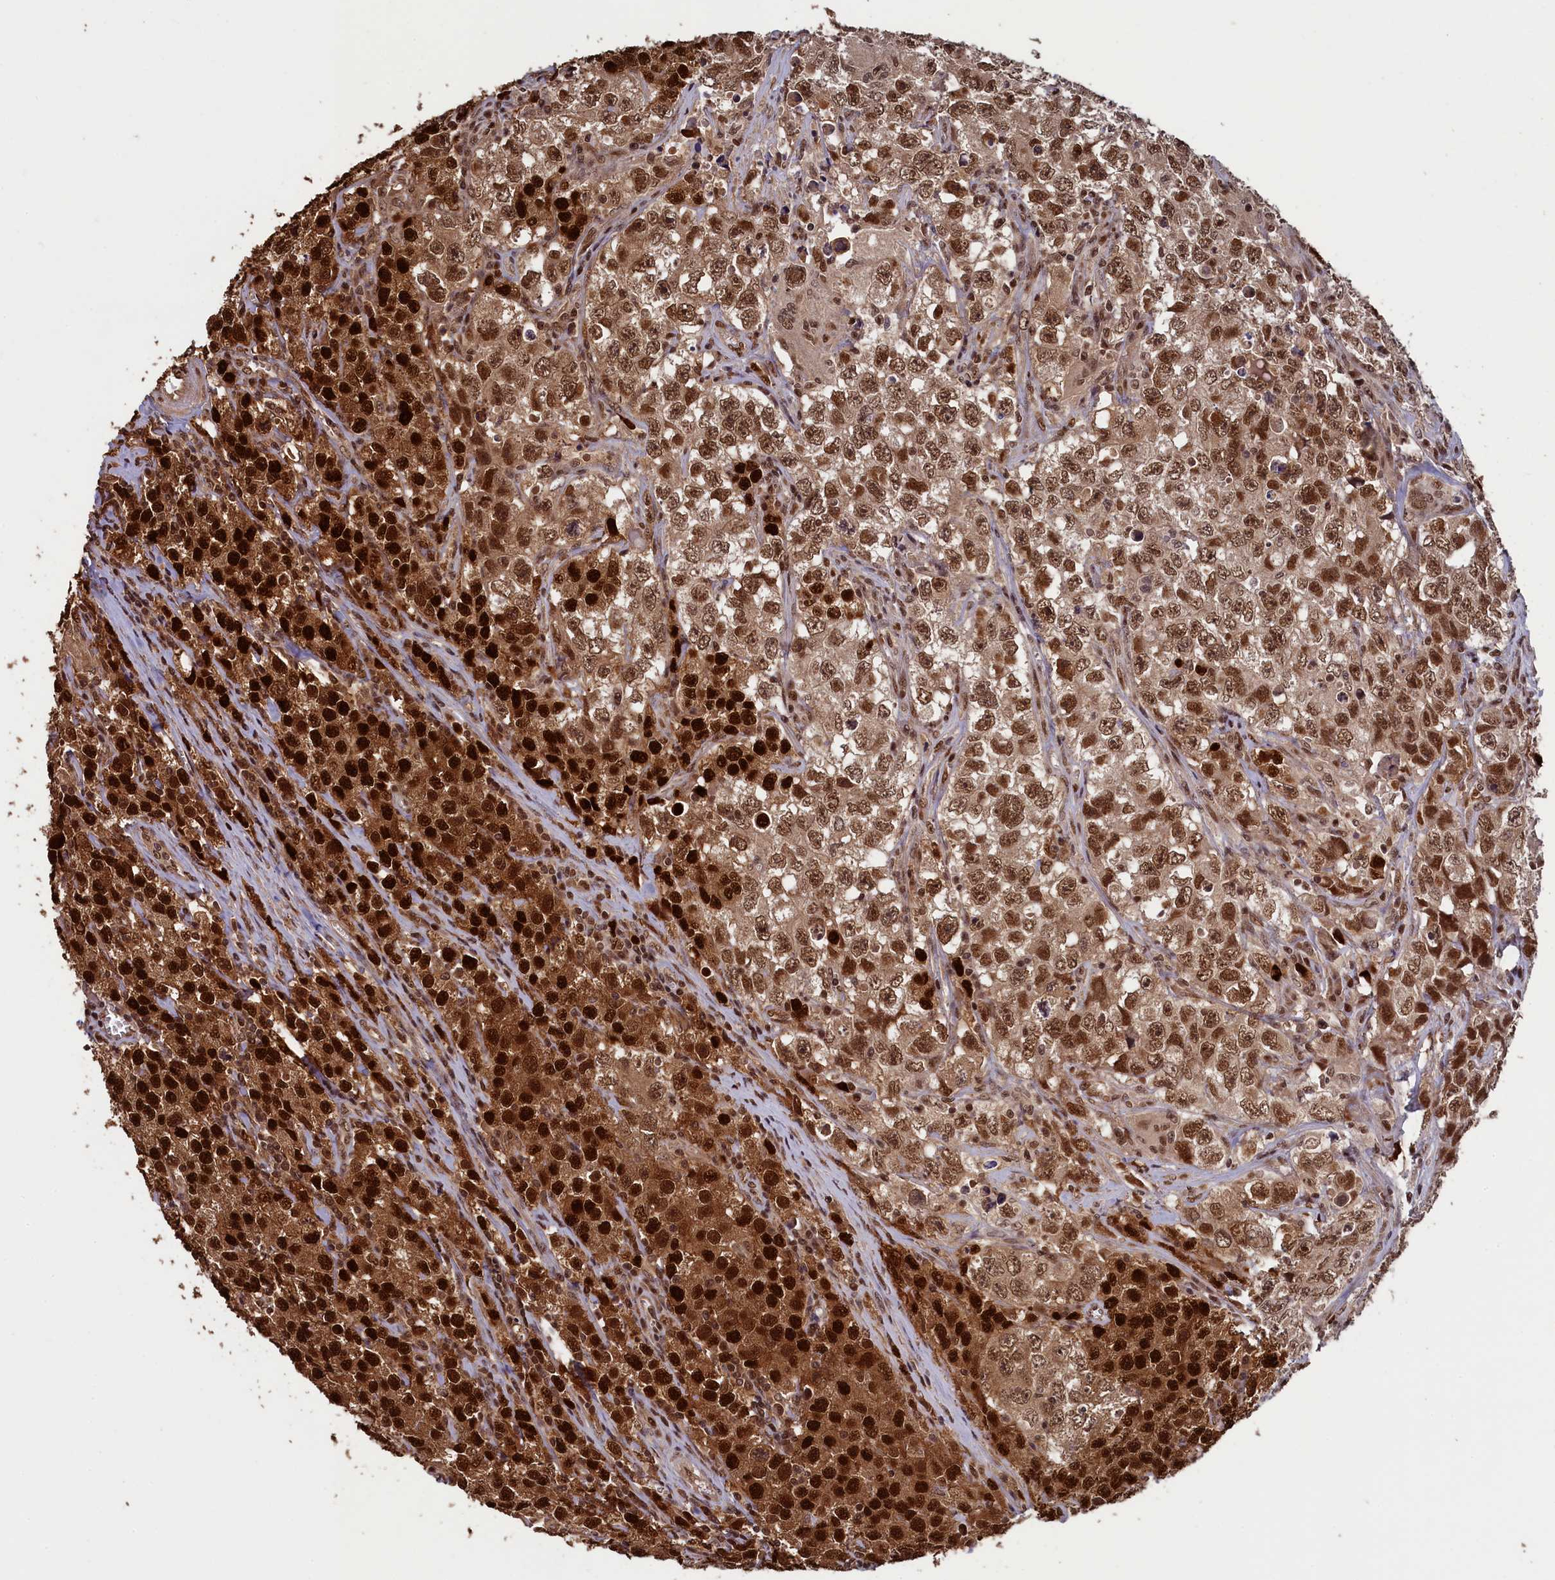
{"staining": {"intensity": "strong", "quantity": ">75%", "location": "cytoplasmic/membranous,nuclear"}, "tissue": "testis cancer", "cell_type": "Tumor cells", "image_type": "cancer", "snomed": [{"axis": "morphology", "description": "Seminoma, NOS"}, {"axis": "morphology", "description": "Carcinoma, Embryonal, NOS"}, {"axis": "topography", "description": "Testis"}], "caption": "Strong cytoplasmic/membranous and nuclear staining is identified in about >75% of tumor cells in embryonal carcinoma (testis). The staining was performed using DAB (3,3'-diaminobenzidine), with brown indicating positive protein expression. Nuclei are stained blue with hematoxylin.", "gene": "NAE1", "patient": {"sex": "male", "age": 43}}